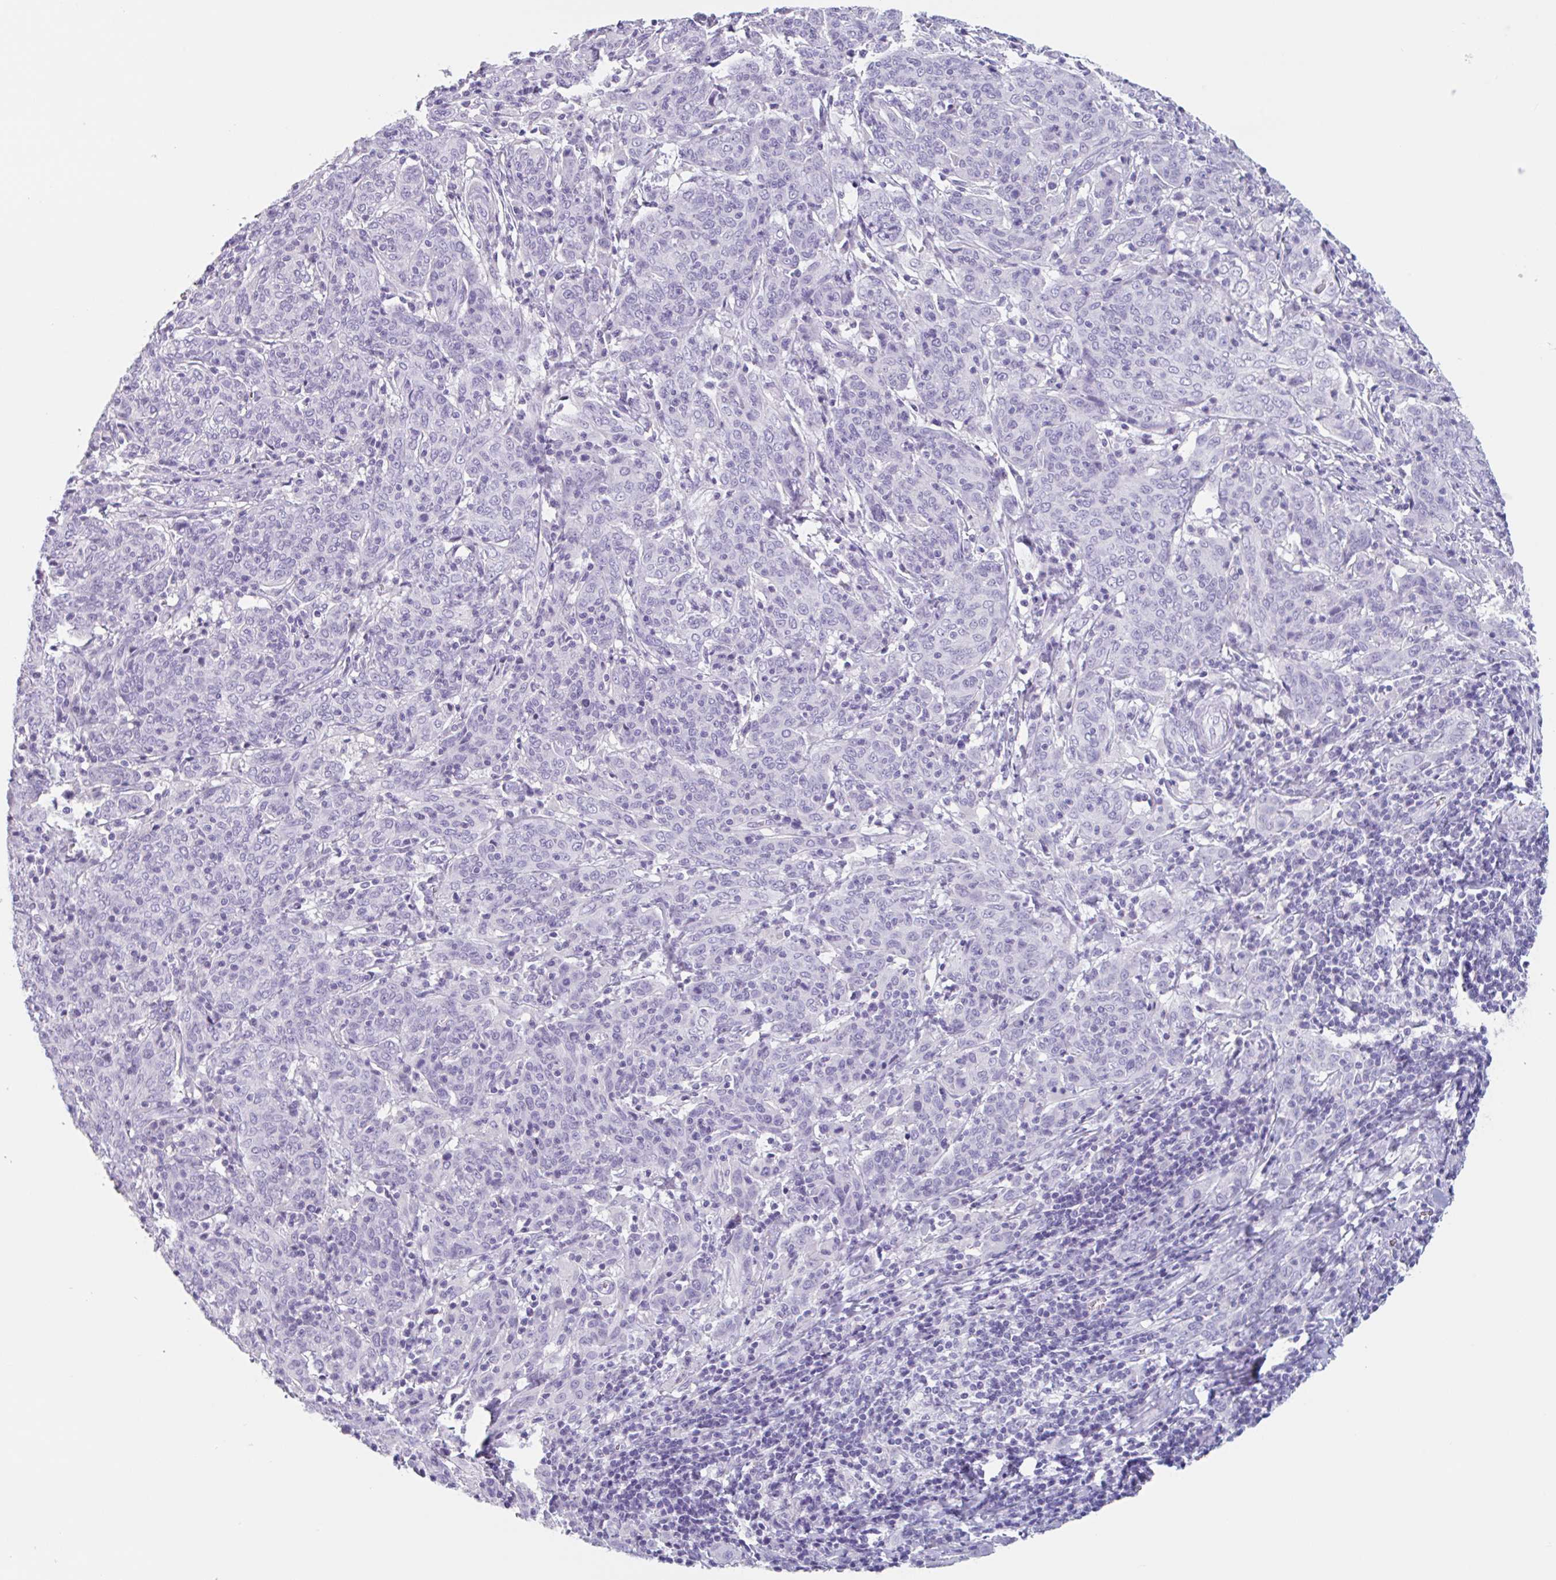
{"staining": {"intensity": "negative", "quantity": "none", "location": "none"}, "tissue": "cervical cancer", "cell_type": "Tumor cells", "image_type": "cancer", "snomed": [{"axis": "morphology", "description": "Squamous cell carcinoma, NOS"}, {"axis": "topography", "description": "Cervix"}], "caption": "Protein analysis of cervical cancer exhibits no significant expression in tumor cells.", "gene": "EMC4", "patient": {"sex": "female", "age": 67}}